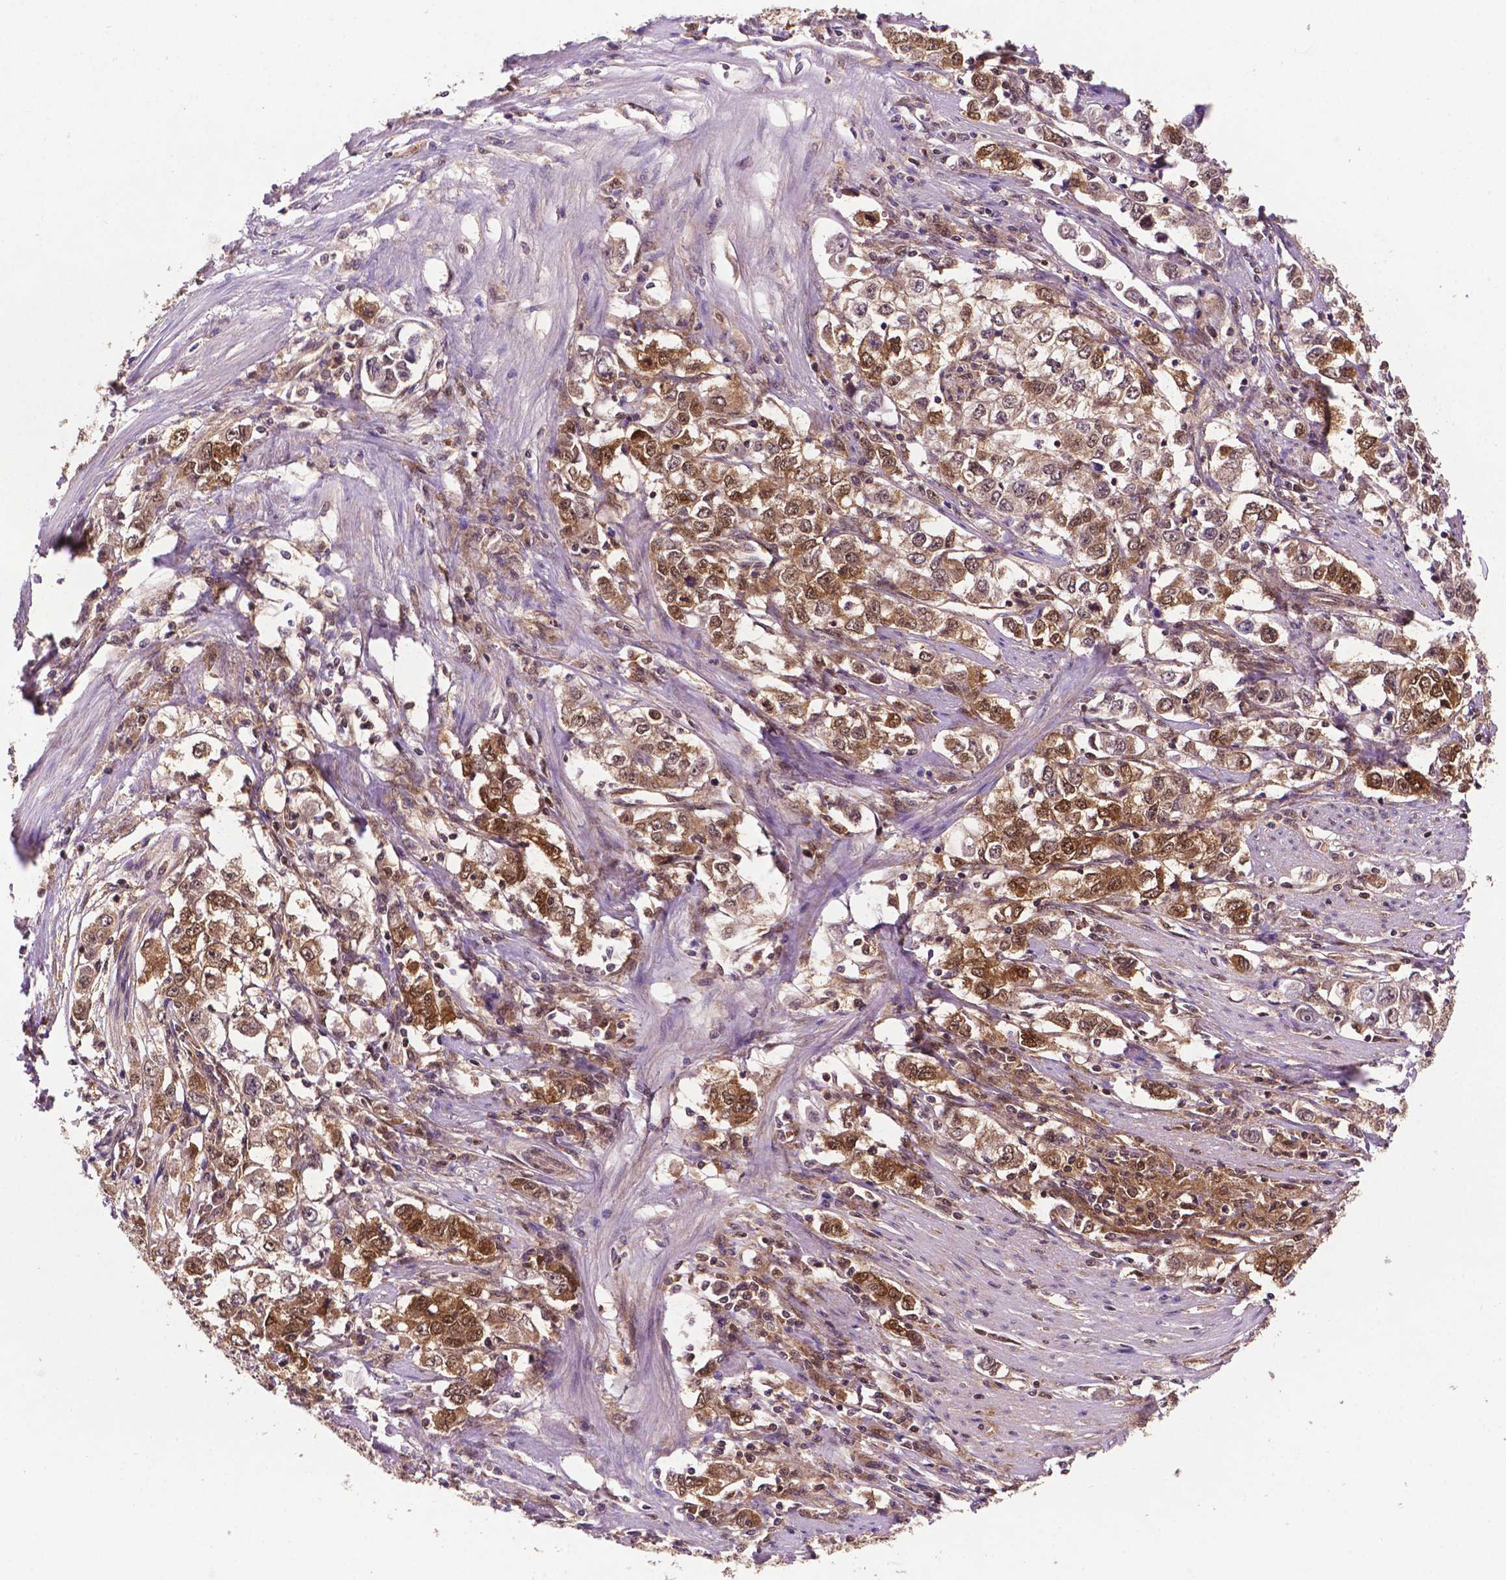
{"staining": {"intensity": "moderate", "quantity": ">75%", "location": "cytoplasmic/membranous,nuclear"}, "tissue": "stomach cancer", "cell_type": "Tumor cells", "image_type": "cancer", "snomed": [{"axis": "morphology", "description": "Adenocarcinoma, NOS"}, {"axis": "topography", "description": "Stomach, lower"}], "caption": "Protein expression by IHC reveals moderate cytoplasmic/membranous and nuclear expression in approximately >75% of tumor cells in adenocarcinoma (stomach).", "gene": "UBE2L6", "patient": {"sex": "female", "age": 72}}